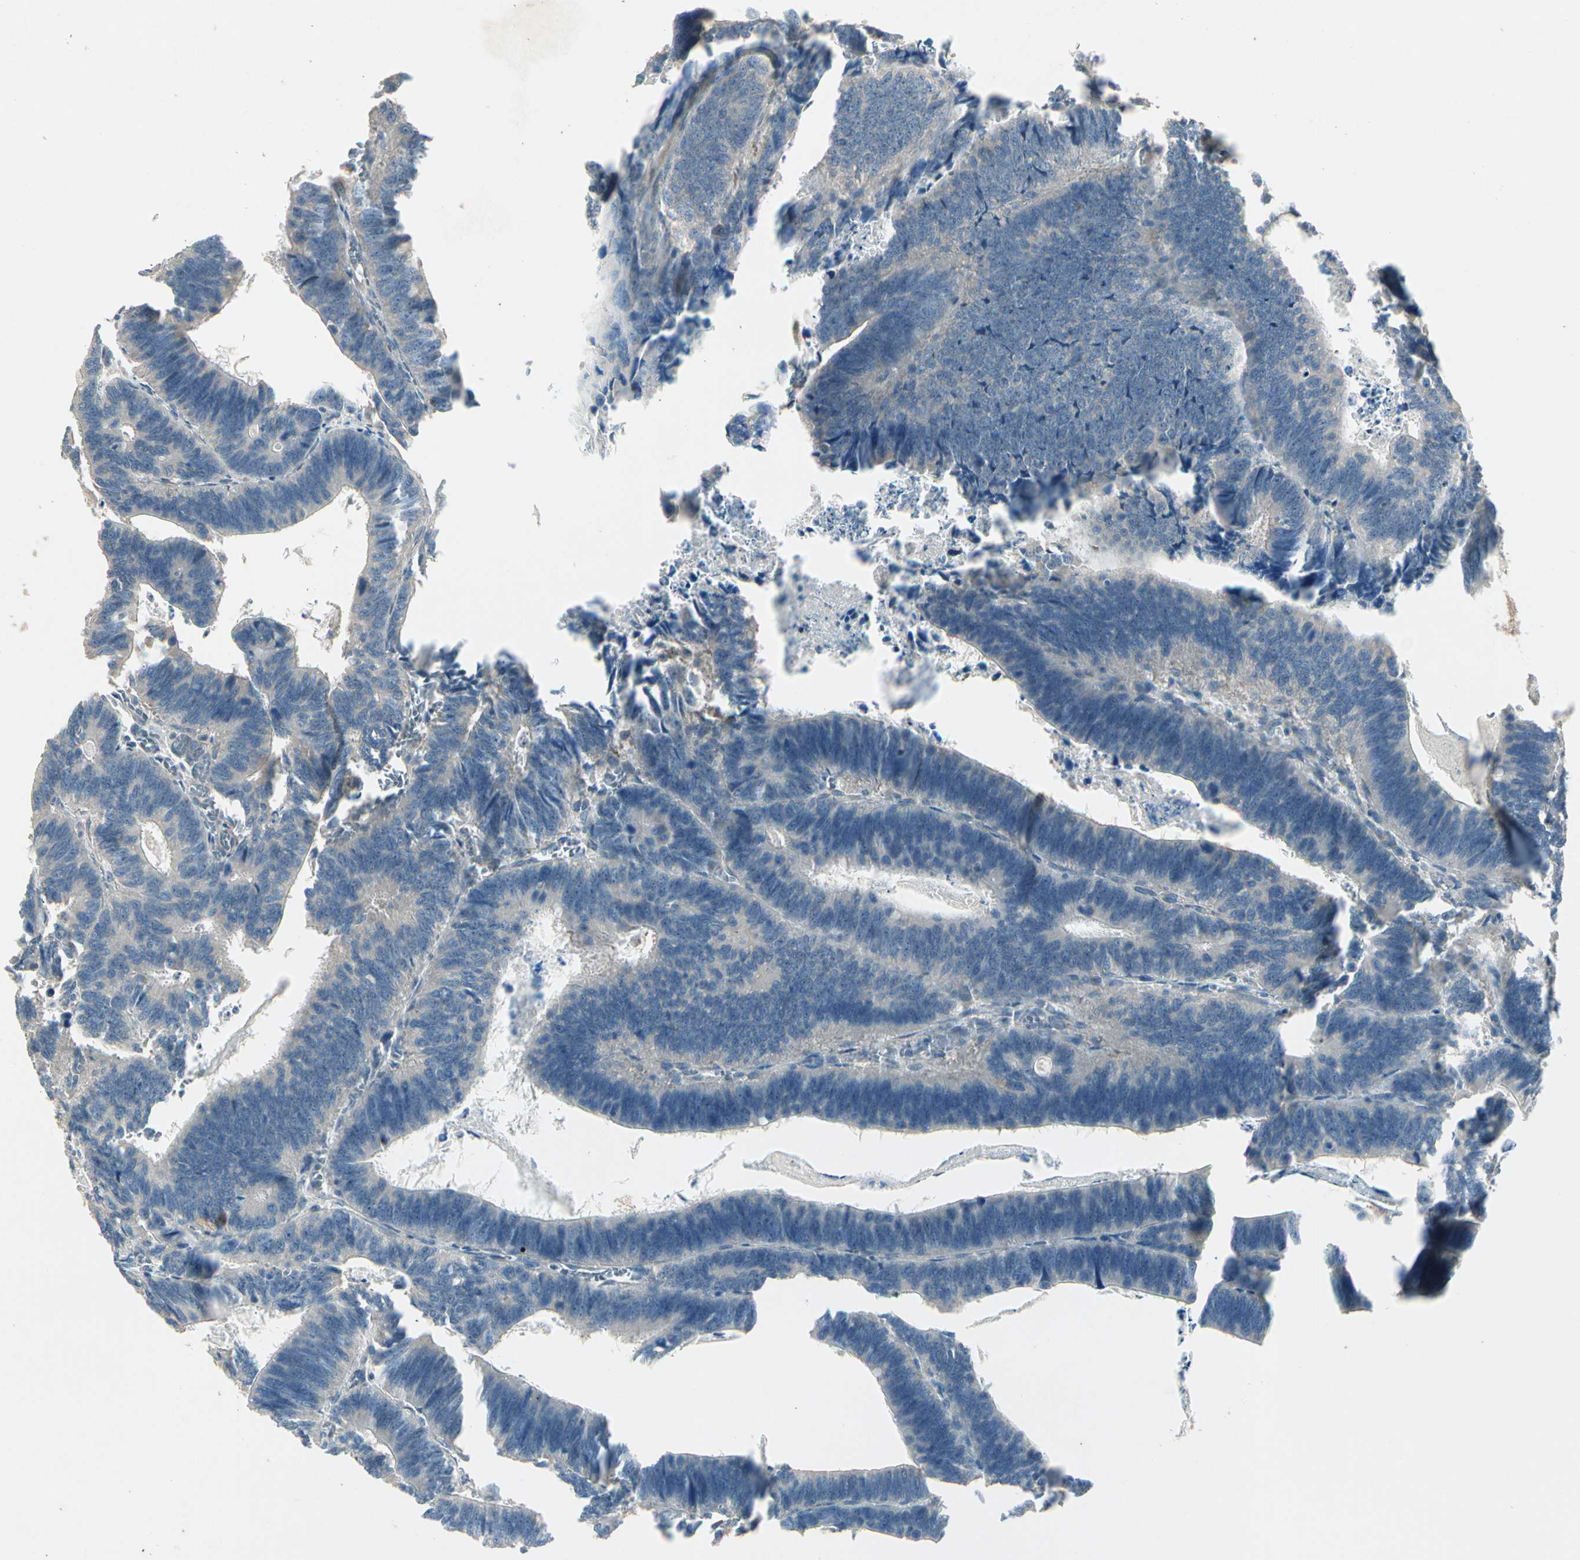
{"staining": {"intensity": "negative", "quantity": "none", "location": "none"}, "tissue": "colorectal cancer", "cell_type": "Tumor cells", "image_type": "cancer", "snomed": [{"axis": "morphology", "description": "Adenocarcinoma, NOS"}, {"axis": "topography", "description": "Colon"}], "caption": "The immunohistochemistry histopathology image has no significant staining in tumor cells of adenocarcinoma (colorectal) tissue.", "gene": "ACVR1", "patient": {"sex": "male", "age": 72}}